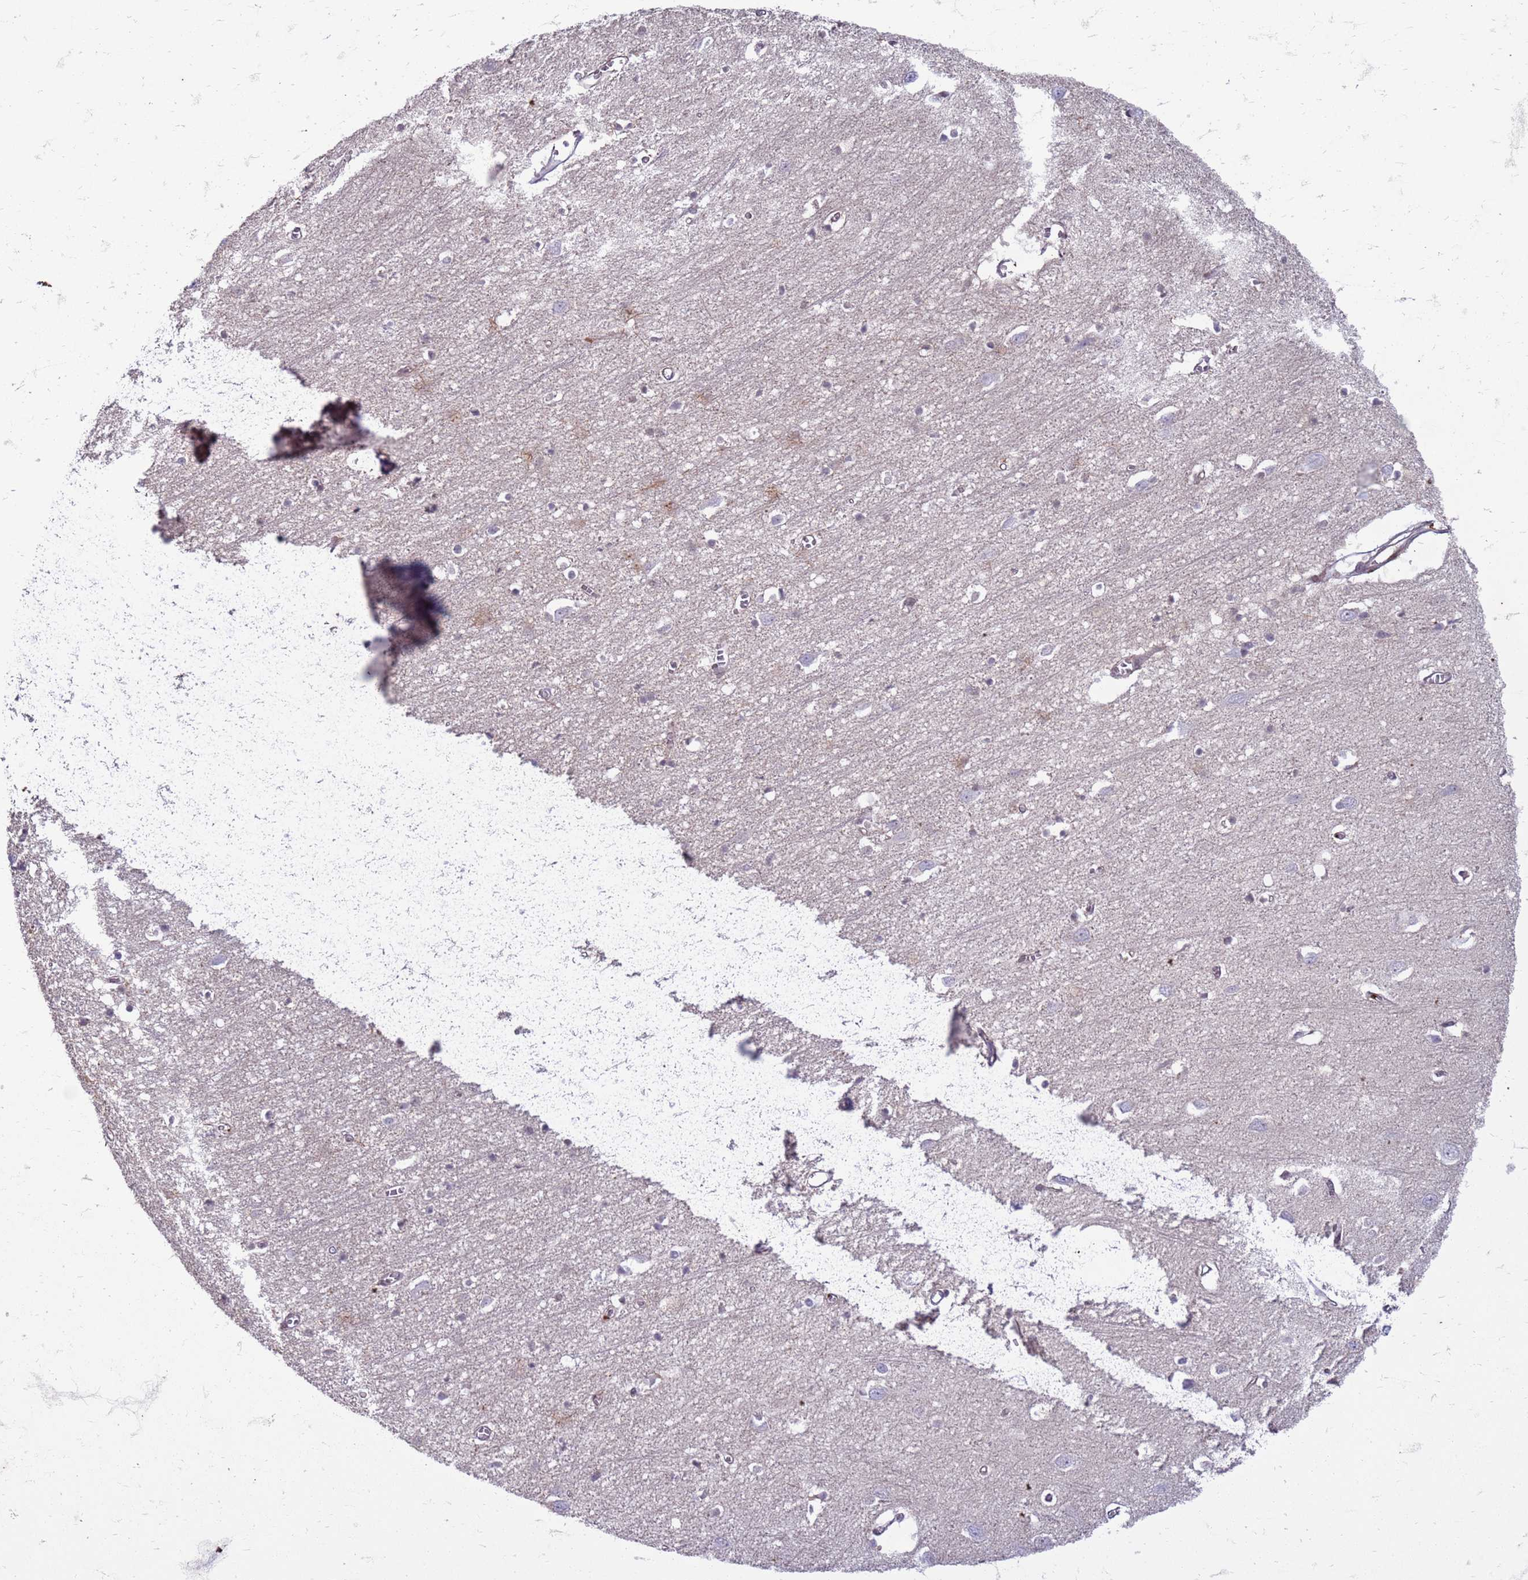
{"staining": {"intensity": "negative", "quantity": "none", "location": "none"}, "tissue": "cerebral cortex", "cell_type": "Endothelial cells", "image_type": "normal", "snomed": [{"axis": "morphology", "description": "Normal tissue, NOS"}, {"axis": "topography", "description": "Cerebral cortex"}], "caption": "Endothelial cells are negative for protein expression in normal human cerebral cortex.", "gene": "SLC15A3", "patient": {"sex": "female", "age": 64}}